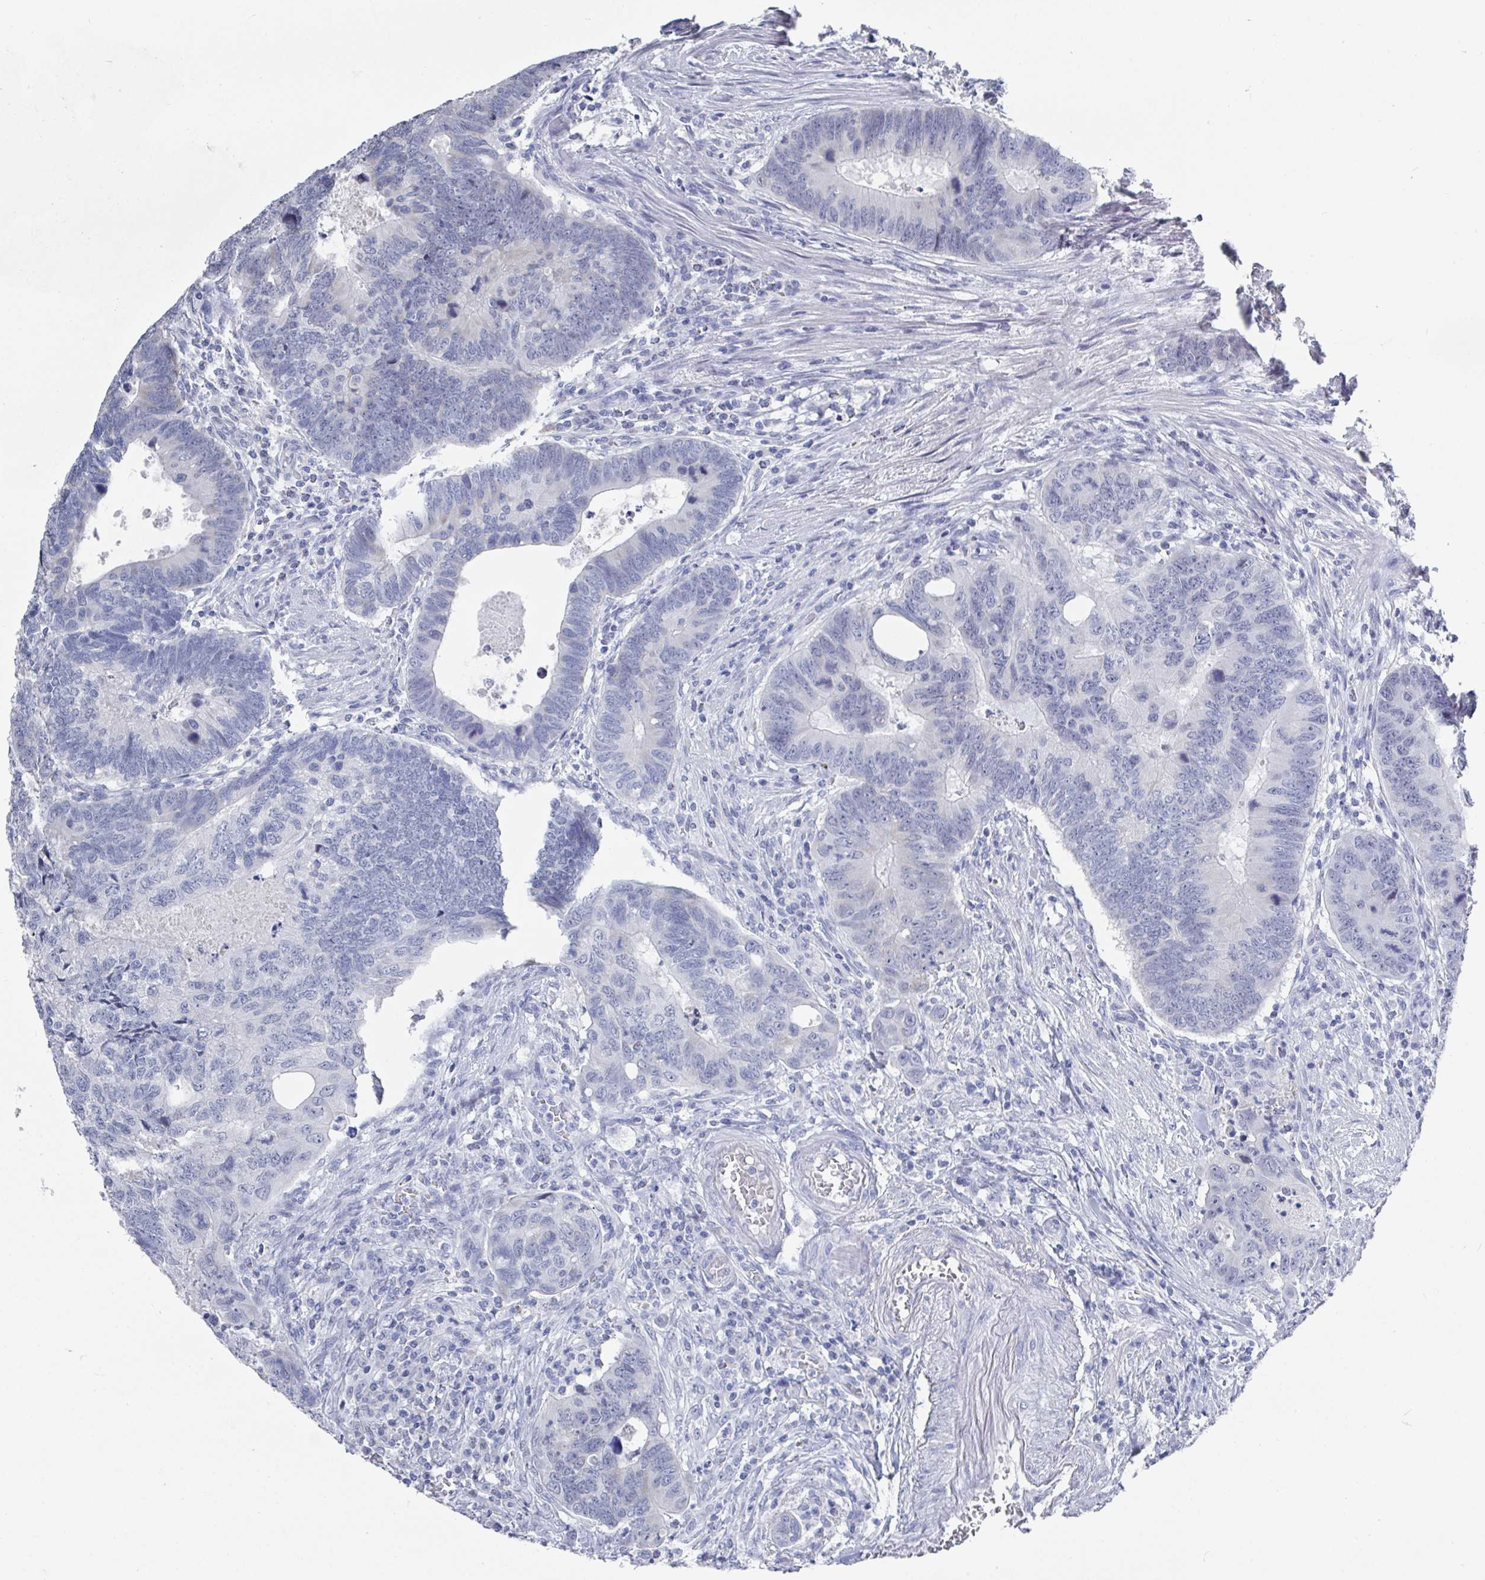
{"staining": {"intensity": "negative", "quantity": "none", "location": "none"}, "tissue": "colorectal cancer", "cell_type": "Tumor cells", "image_type": "cancer", "snomed": [{"axis": "morphology", "description": "Adenocarcinoma, NOS"}, {"axis": "topography", "description": "Colon"}], "caption": "IHC histopathology image of neoplastic tissue: colorectal adenocarcinoma stained with DAB displays no significant protein positivity in tumor cells.", "gene": "CAMKV", "patient": {"sex": "male", "age": 62}}